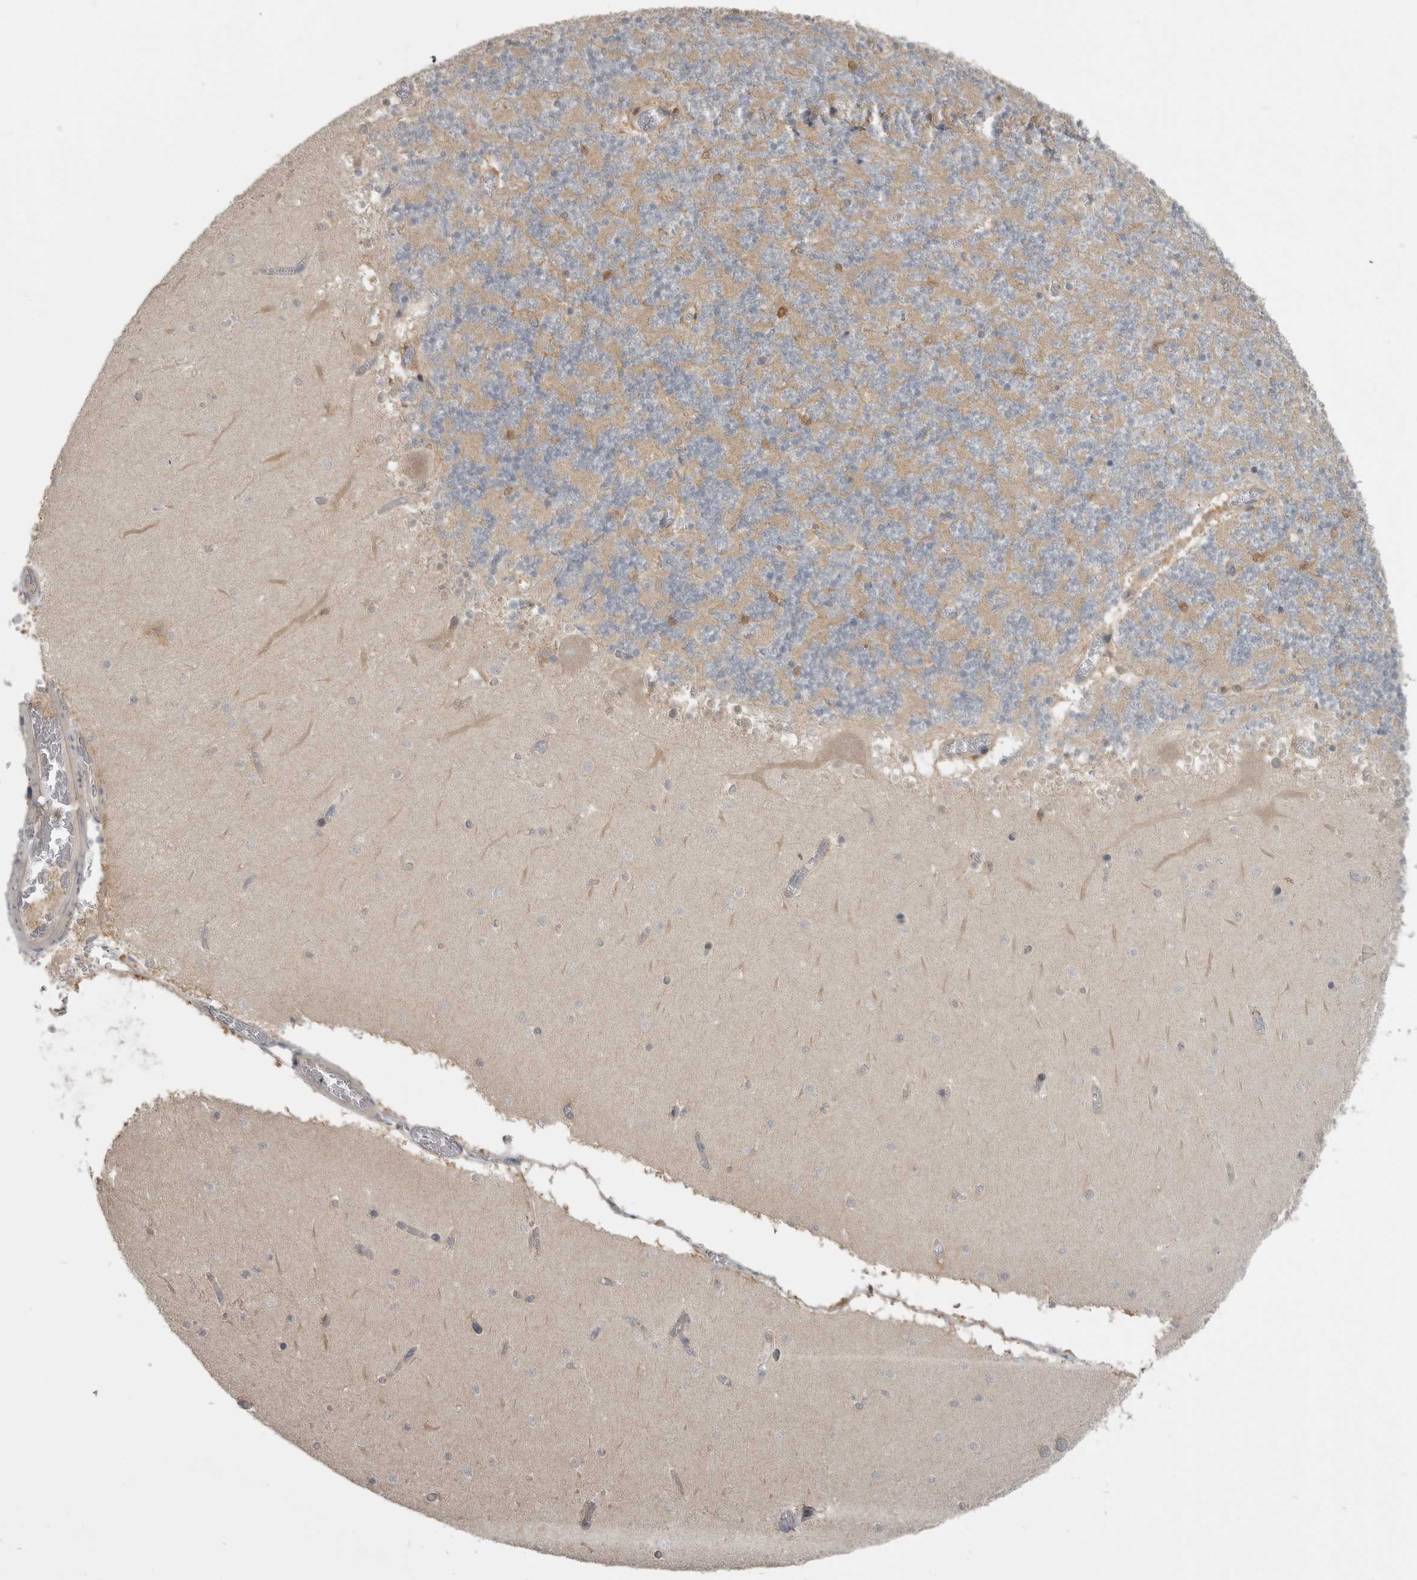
{"staining": {"intensity": "weak", "quantity": ">75%", "location": "cytoplasmic/membranous"}, "tissue": "cerebellum", "cell_type": "Cells in granular layer", "image_type": "normal", "snomed": [{"axis": "morphology", "description": "Normal tissue, NOS"}, {"axis": "topography", "description": "Cerebellum"}], "caption": "Approximately >75% of cells in granular layer in normal human cerebellum reveal weak cytoplasmic/membranous protein staining as visualized by brown immunohistochemical staining.", "gene": "MAPK13", "patient": {"sex": "female", "age": 28}}